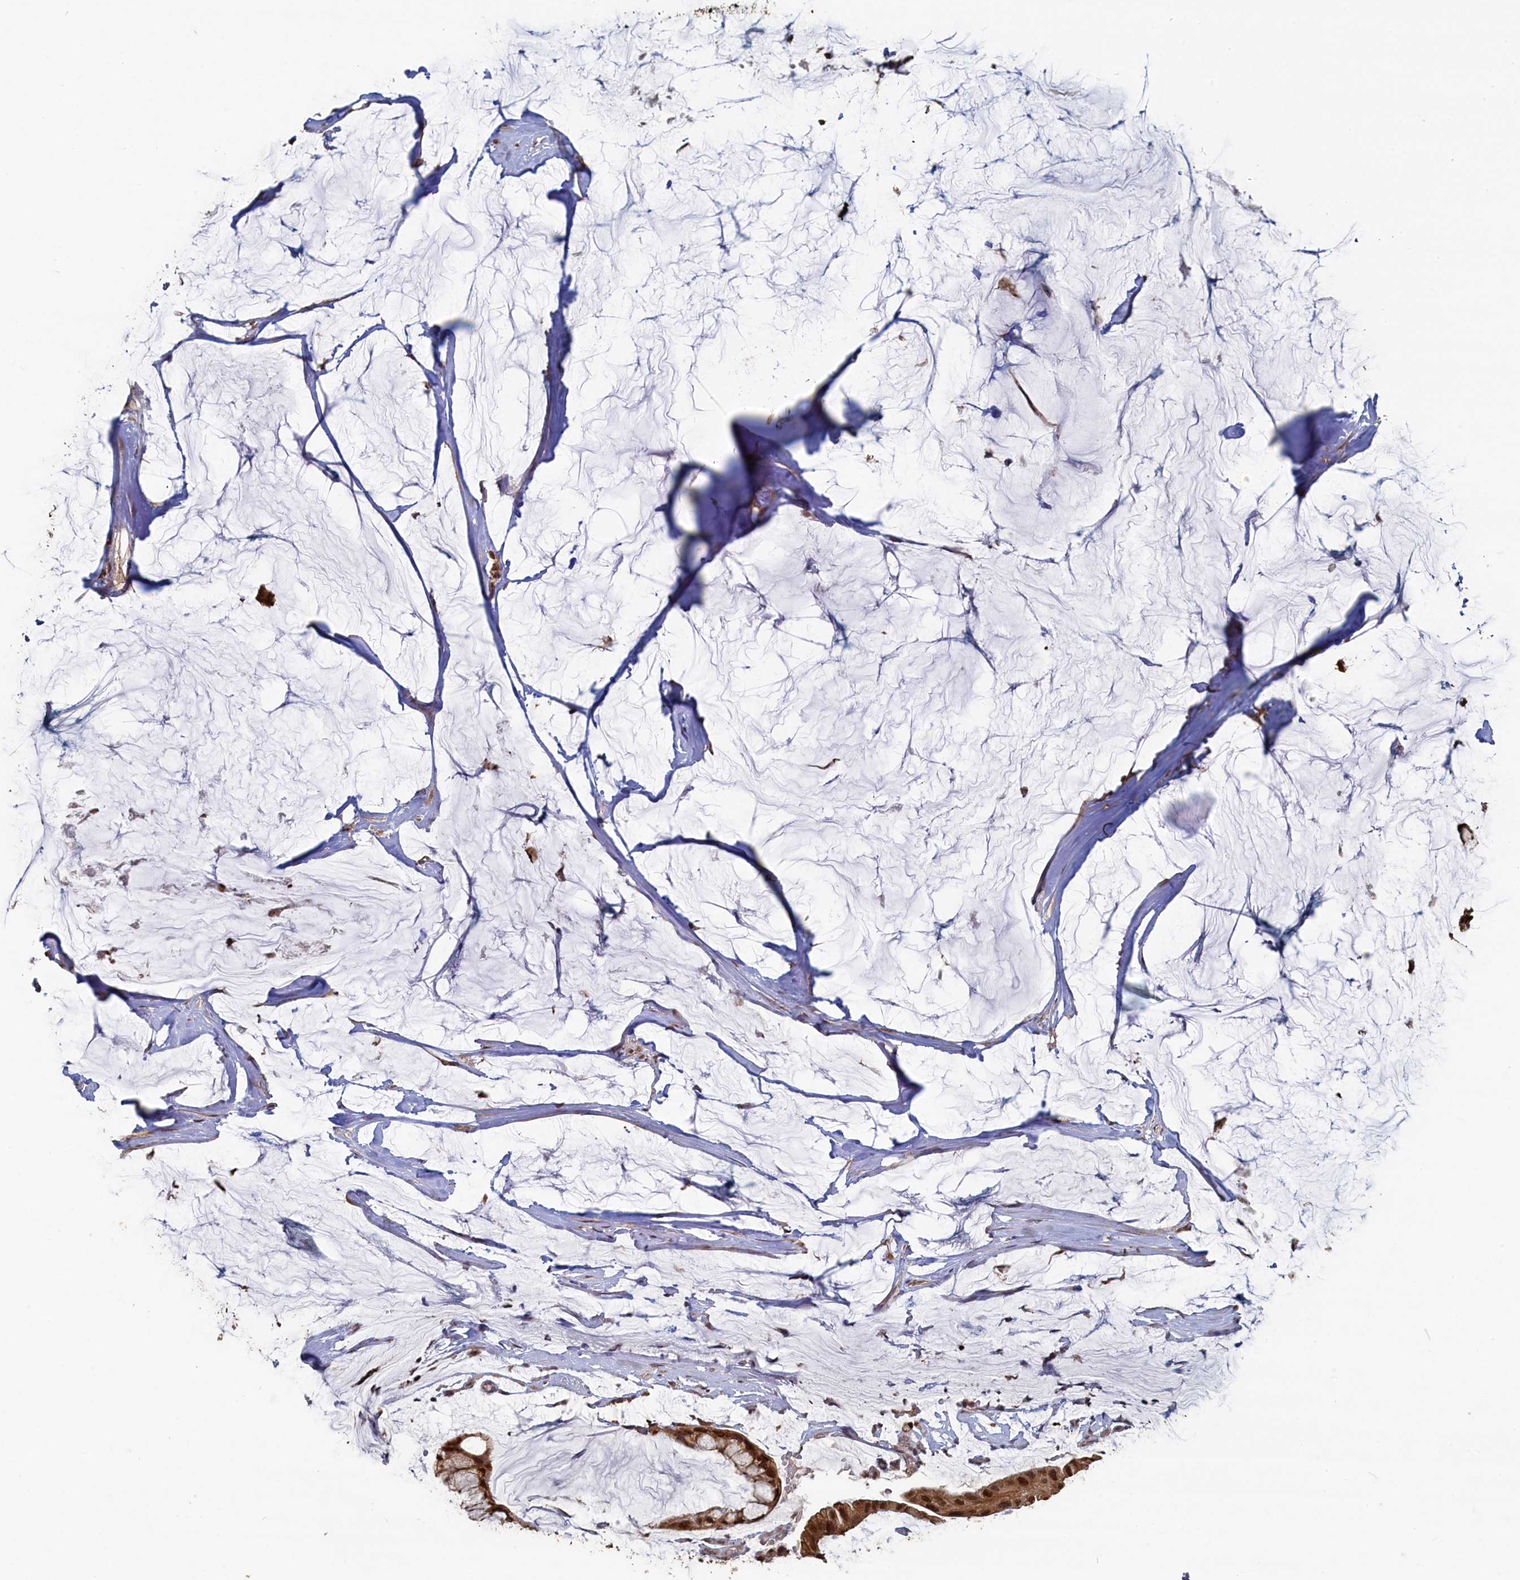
{"staining": {"intensity": "strong", "quantity": ">75%", "location": "cytoplasmic/membranous,nuclear"}, "tissue": "ovarian cancer", "cell_type": "Tumor cells", "image_type": "cancer", "snomed": [{"axis": "morphology", "description": "Cystadenocarcinoma, mucinous, NOS"}, {"axis": "topography", "description": "Ovary"}], "caption": "Protein staining of ovarian cancer tissue reveals strong cytoplasmic/membranous and nuclear positivity in approximately >75% of tumor cells.", "gene": "UCHL3", "patient": {"sex": "female", "age": 39}}